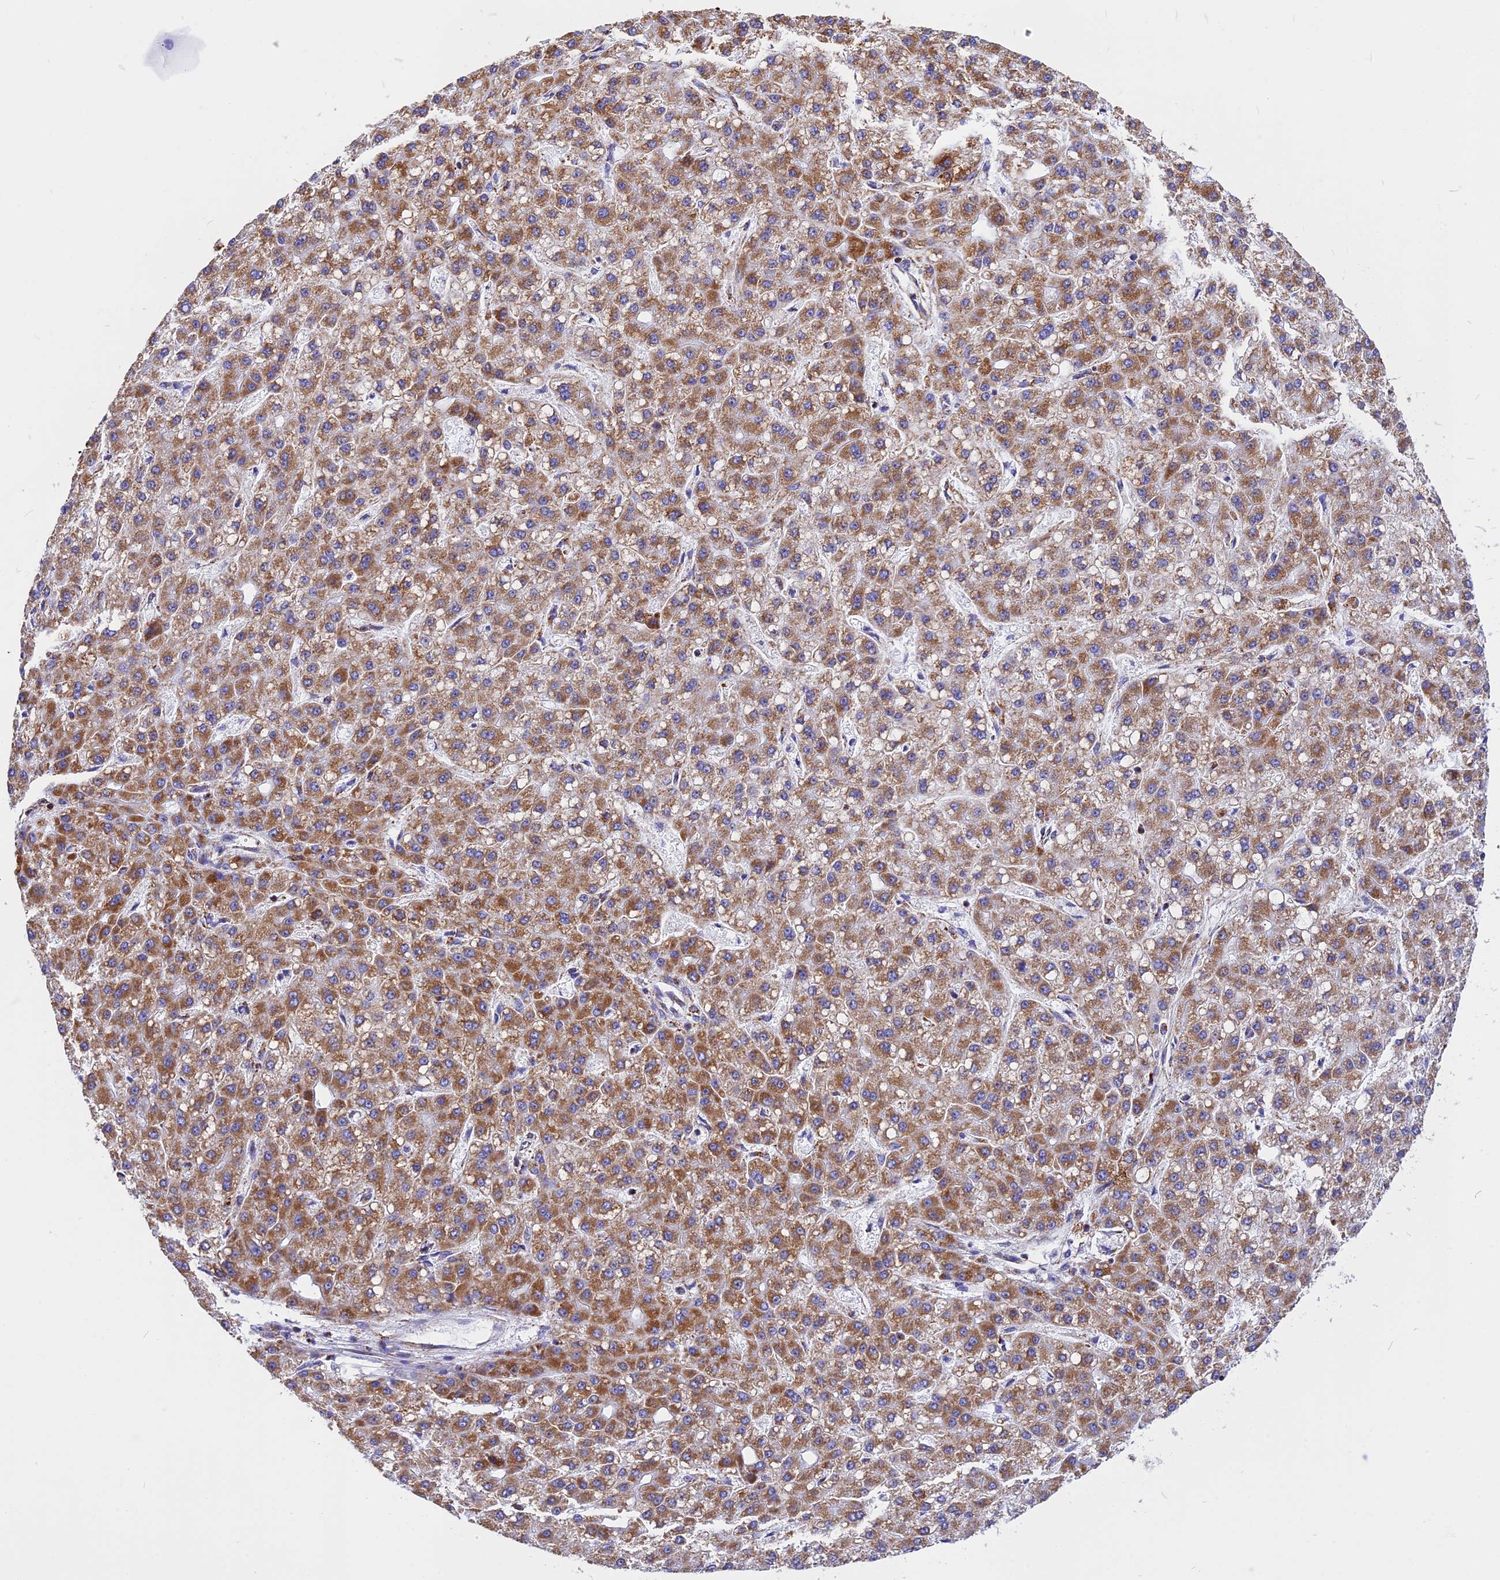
{"staining": {"intensity": "moderate", "quantity": ">75%", "location": "cytoplasmic/membranous"}, "tissue": "liver cancer", "cell_type": "Tumor cells", "image_type": "cancer", "snomed": [{"axis": "morphology", "description": "Carcinoma, Hepatocellular, NOS"}, {"axis": "topography", "description": "Liver"}], "caption": "High-power microscopy captured an immunohistochemistry micrograph of liver cancer, revealing moderate cytoplasmic/membranous staining in about >75% of tumor cells.", "gene": "VDAC2", "patient": {"sex": "male", "age": 67}}